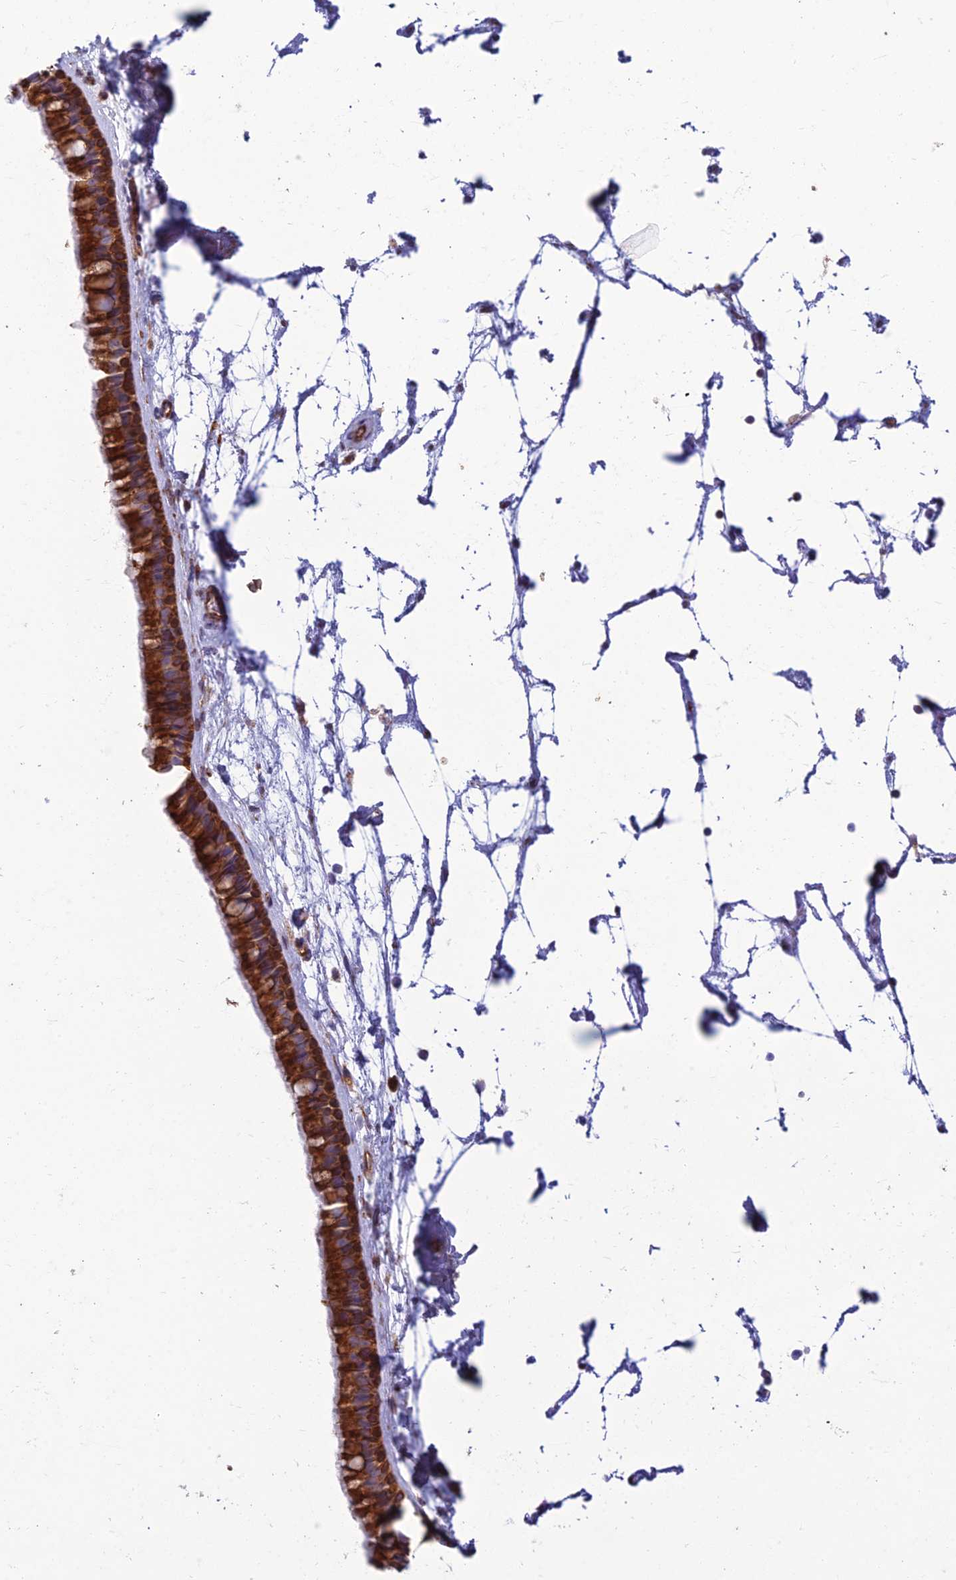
{"staining": {"intensity": "strong", "quantity": ">75%", "location": "cytoplasmic/membranous"}, "tissue": "nasopharynx", "cell_type": "Respiratory epithelial cells", "image_type": "normal", "snomed": [{"axis": "morphology", "description": "Normal tissue, NOS"}, {"axis": "topography", "description": "Nasopharynx"}], "caption": "Strong cytoplasmic/membranous expression for a protein is appreciated in approximately >75% of respiratory epithelial cells of benign nasopharynx using immunohistochemistry.", "gene": "RPL17", "patient": {"sex": "male", "age": 64}}